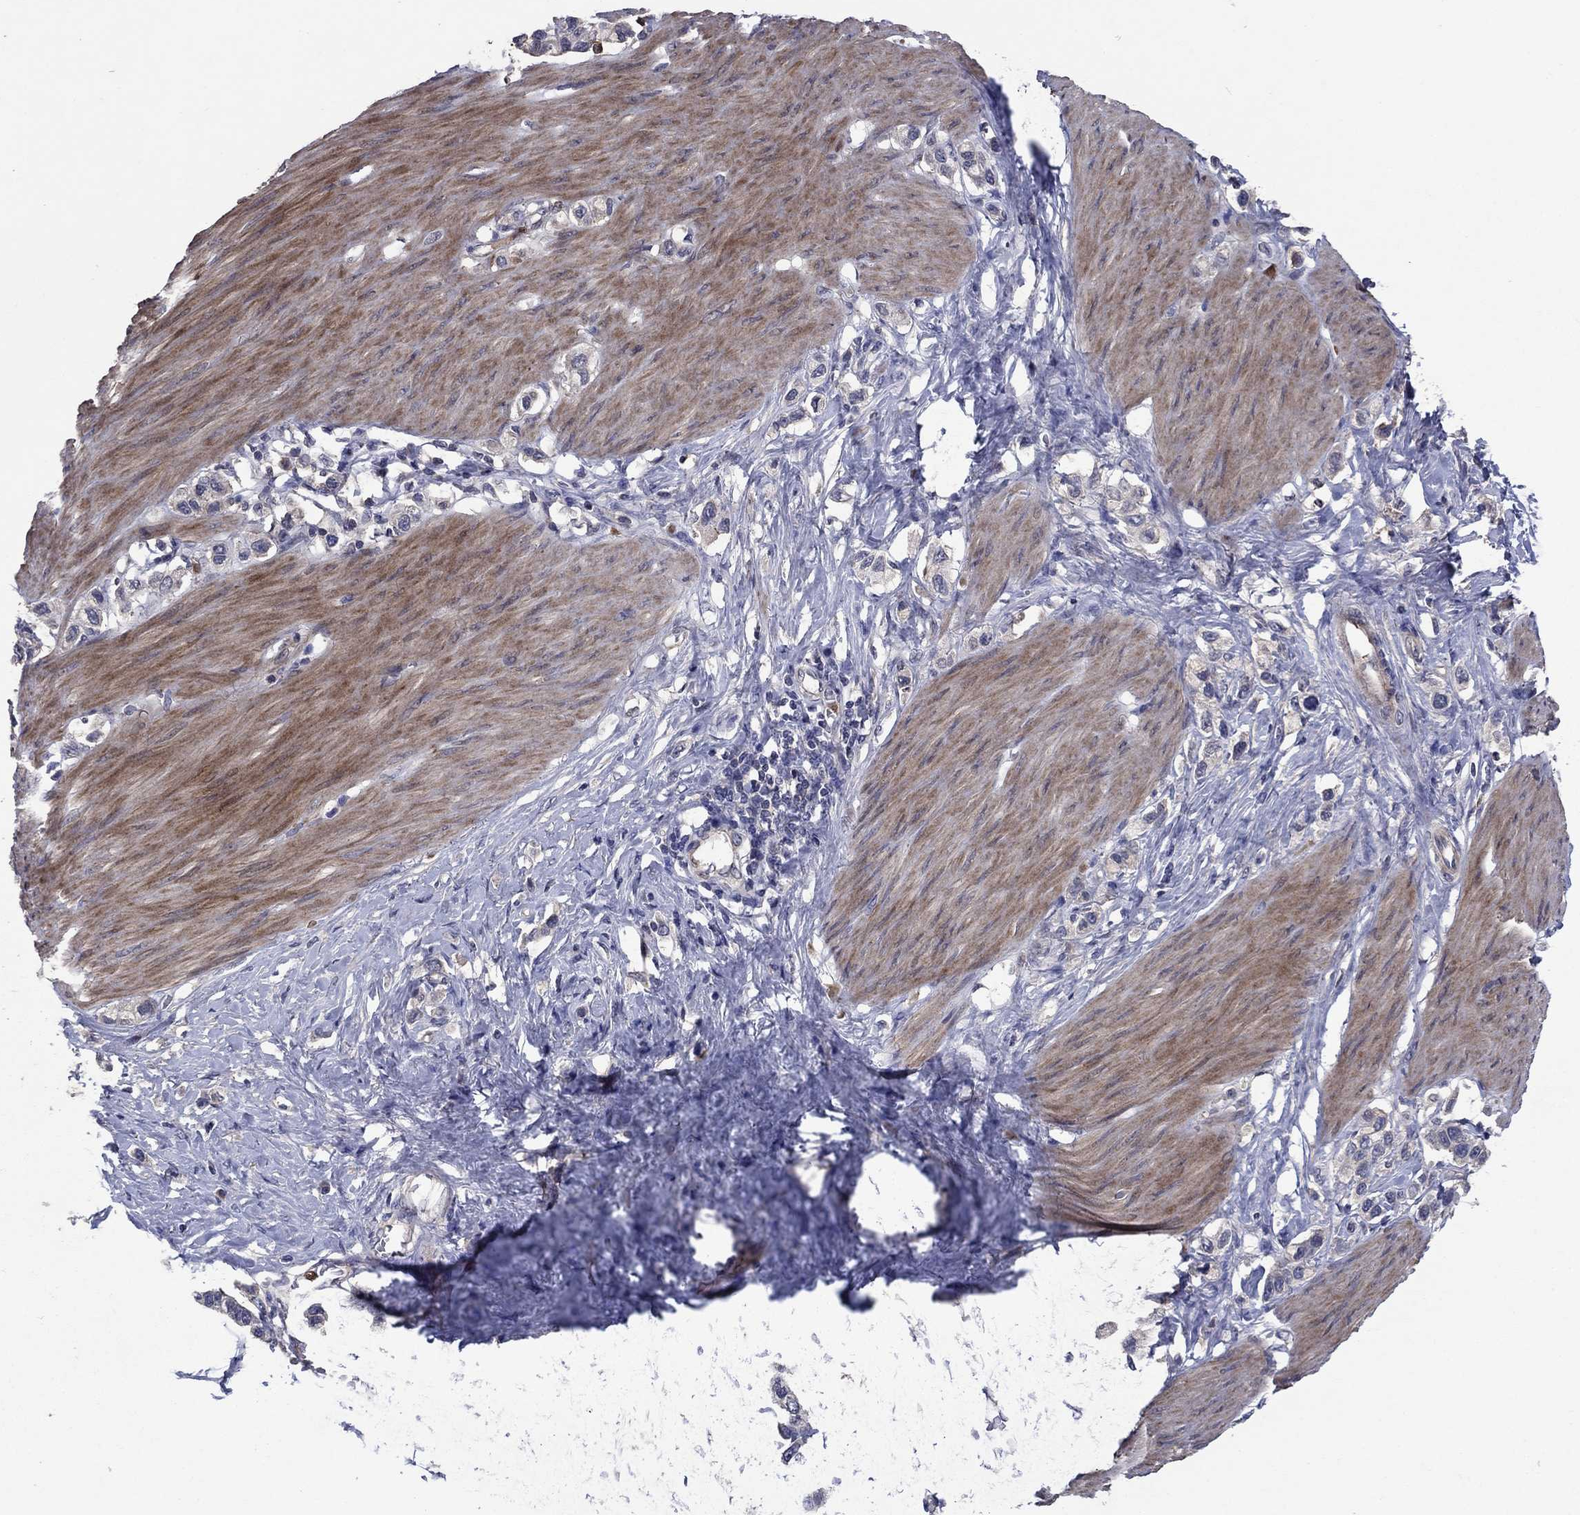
{"staining": {"intensity": "negative", "quantity": "none", "location": "none"}, "tissue": "stomach cancer", "cell_type": "Tumor cells", "image_type": "cancer", "snomed": [{"axis": "morphology", "description": "Normal tissue, NOS"}, {"axis": "morphology", "description": "Adenocarcinoma, NOS"}, {"axis": "morphology", "description": "Adenocarcinoma, High grade"}, {"axis": "topography", "description": "Stomach, upper"}, {"axis": "topography", "description": "Stomach"}], "caption": "This is an immunohistochemistry (IHC) micrograph of stomach cancer. There is no staining in tumor cells.", "gene": "MSRB1", "patient": {"sex": "female", "age": 65}}